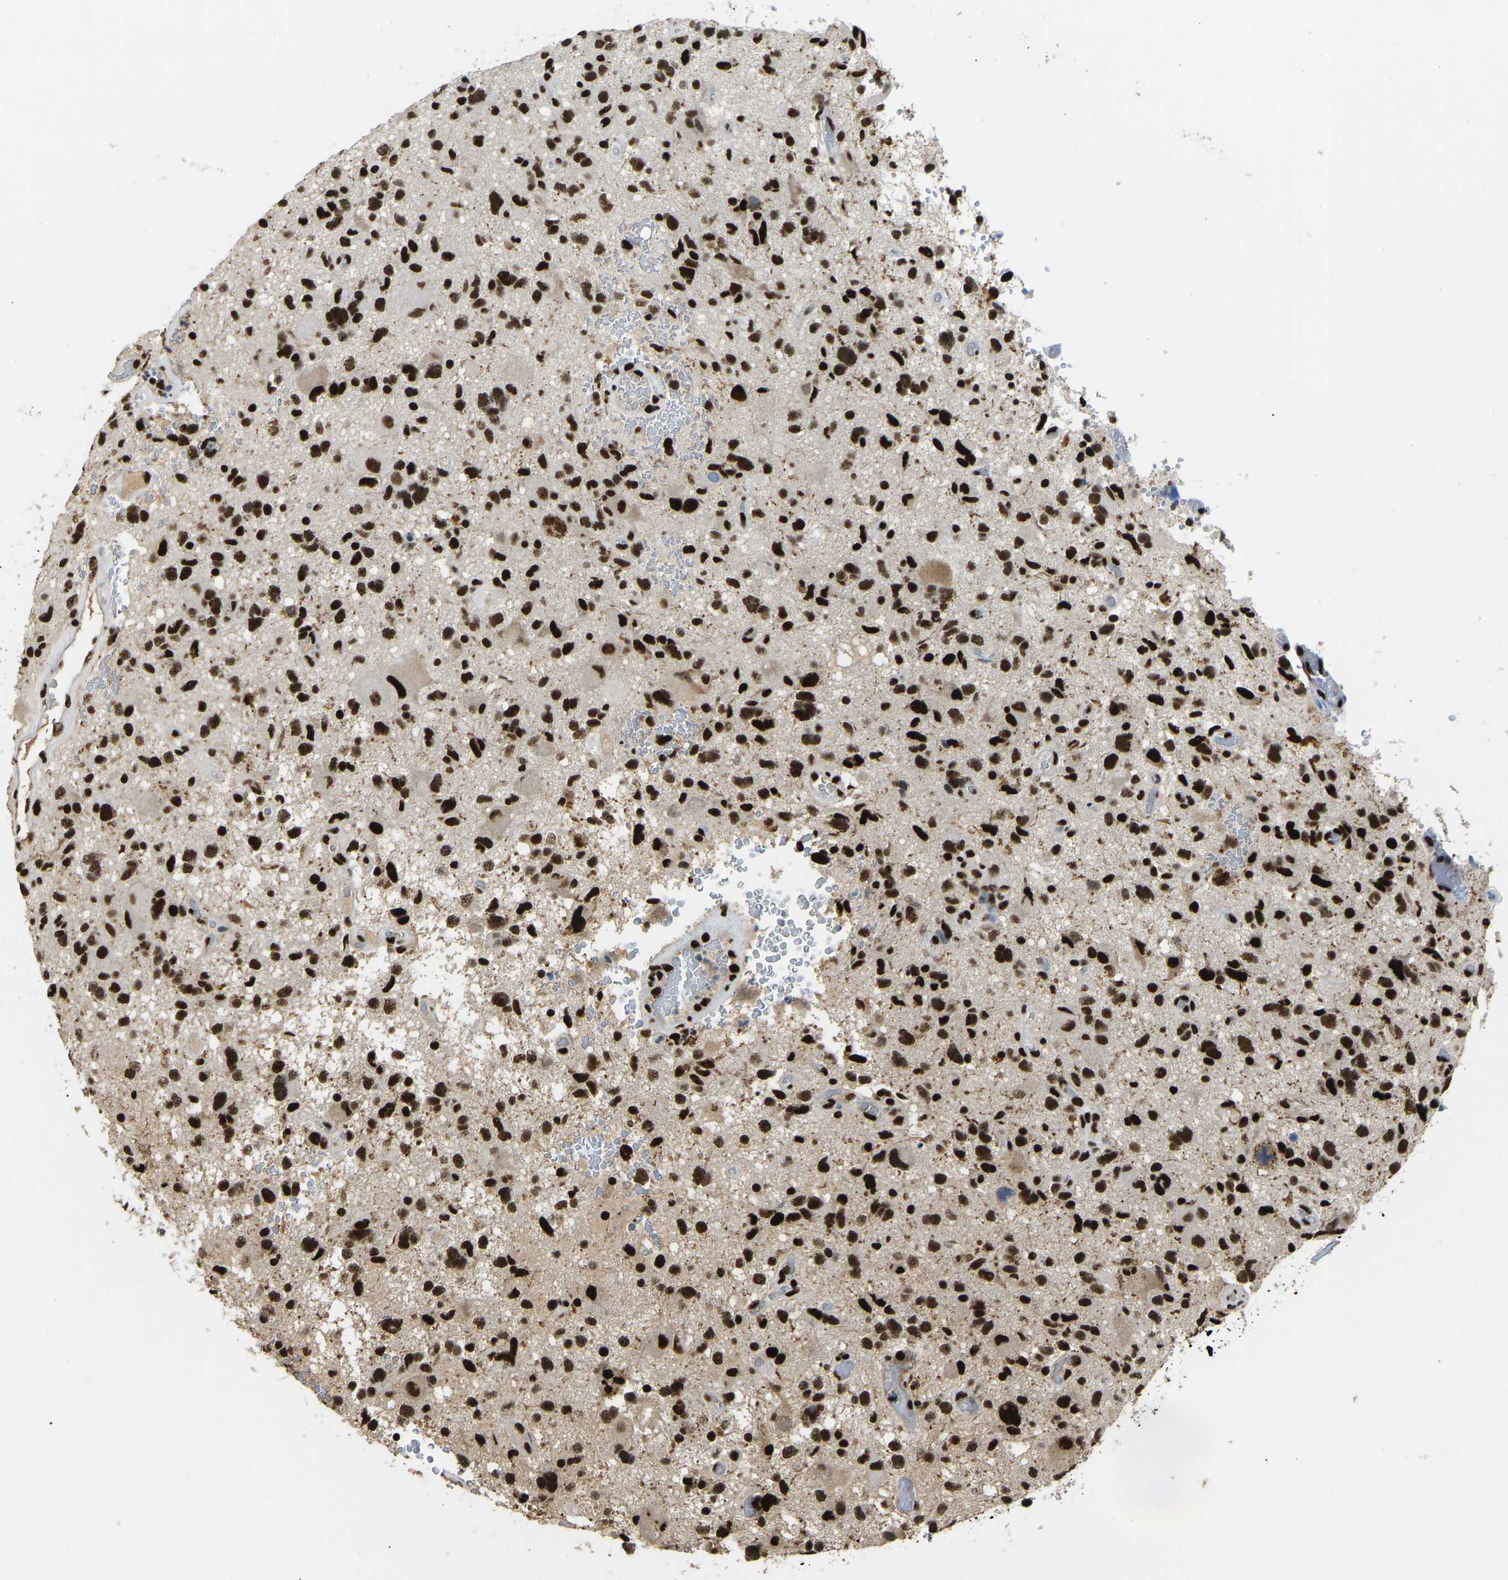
{"staining": {"intensity": "strong", "quantity": ">75%", "location": "nuclear"}, "tissue": "glioma", "cell_type": "Tumor cells", "image_type": "cancer", "snomed": [{"axis": "morphology", "description": "Glioma, malignant, High grade"}, {"axis": "topography", "description": "Brain"}], "caption": "Human malignant glioma (high-grade) stained with a protein marker demonstrates strong staining in tumor cells.", "gene": "FOXK1", "patient": {"sex": "male", "age": 33}}